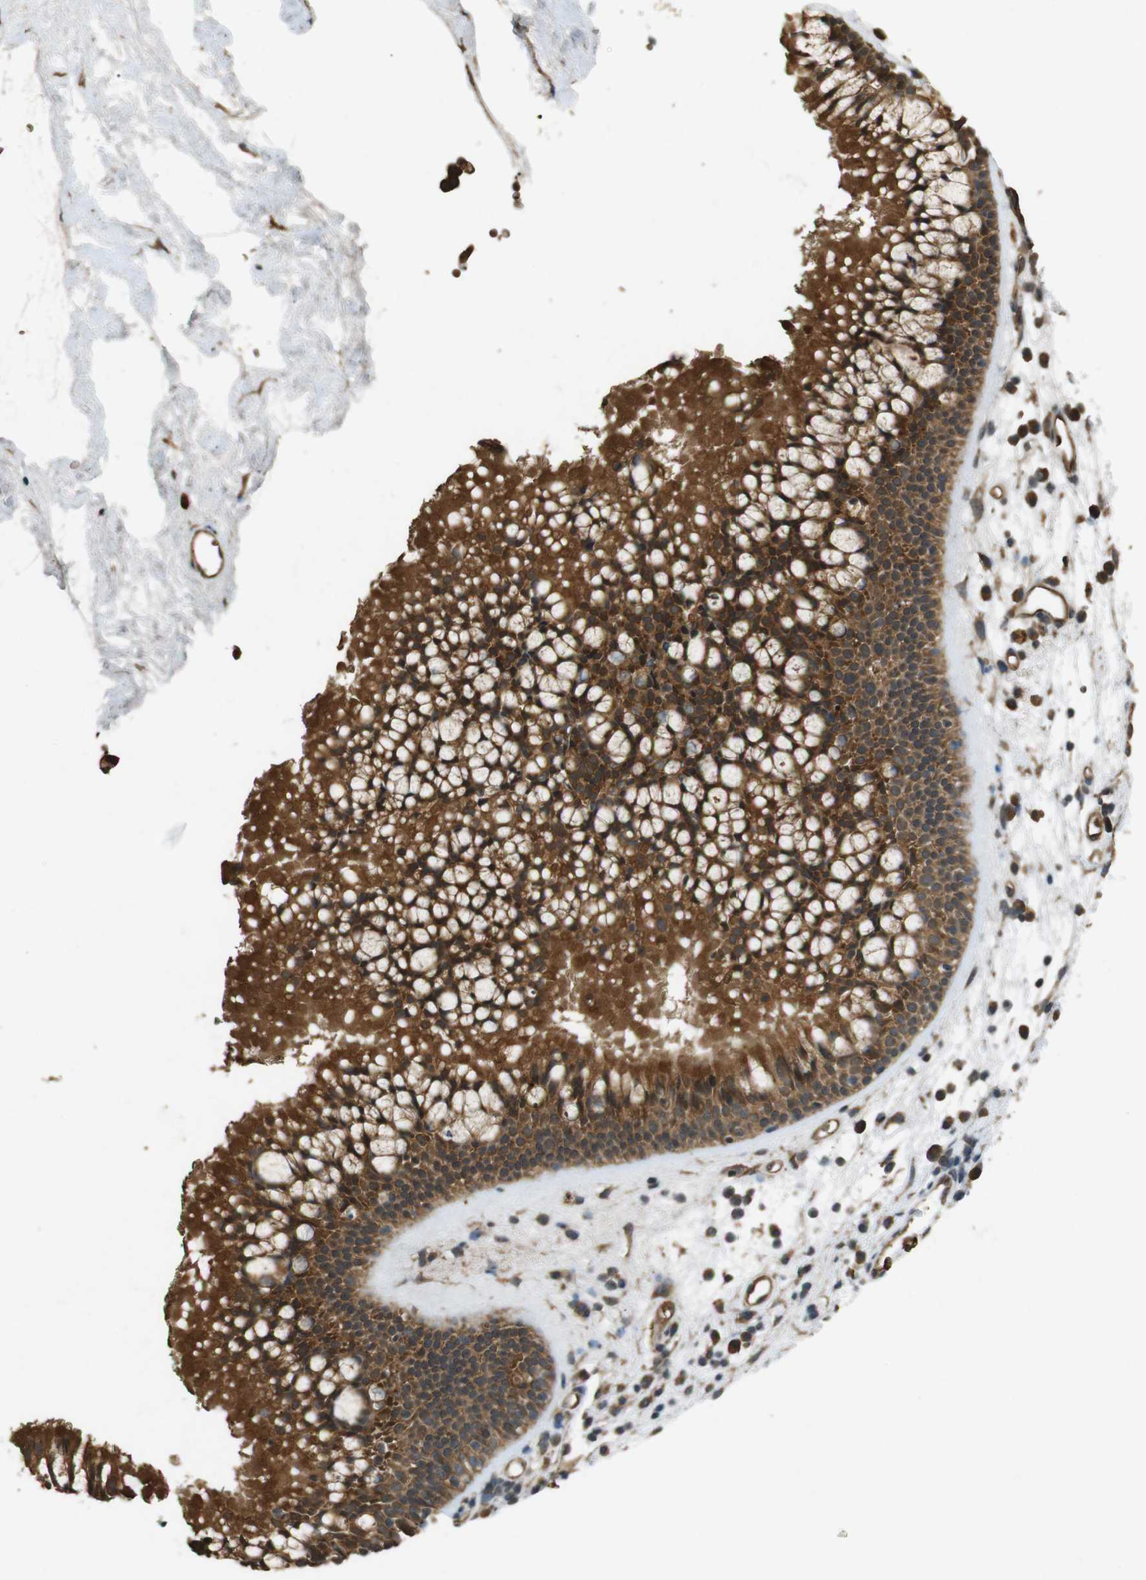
{"staining": {"intensity": "strong", "quantity": ">75%", "location": "cytoplasmic/membranous"}, "tissue": "nasopharynx", "cell_type": "Respiratory epithelial cells", "image_type": "normal", "snomed": [{"axis": "morphology", "description": "Normal tissue, NOS"}, {"axis": "morphology", "description": "Inflammation, NOS"}, {"axis": "topography", "description": "Nasopharynx"}], "caption": "Immunohistochemistry micrograph of normal human nasopharynx stained for a protein (brown), which reveals high levels of strong cytoplasmic/membranous staining in approximately >75% of respiratory epithelial cells.", "gene": "TAP1", "patient": {"sex": "male", "age": 48}}